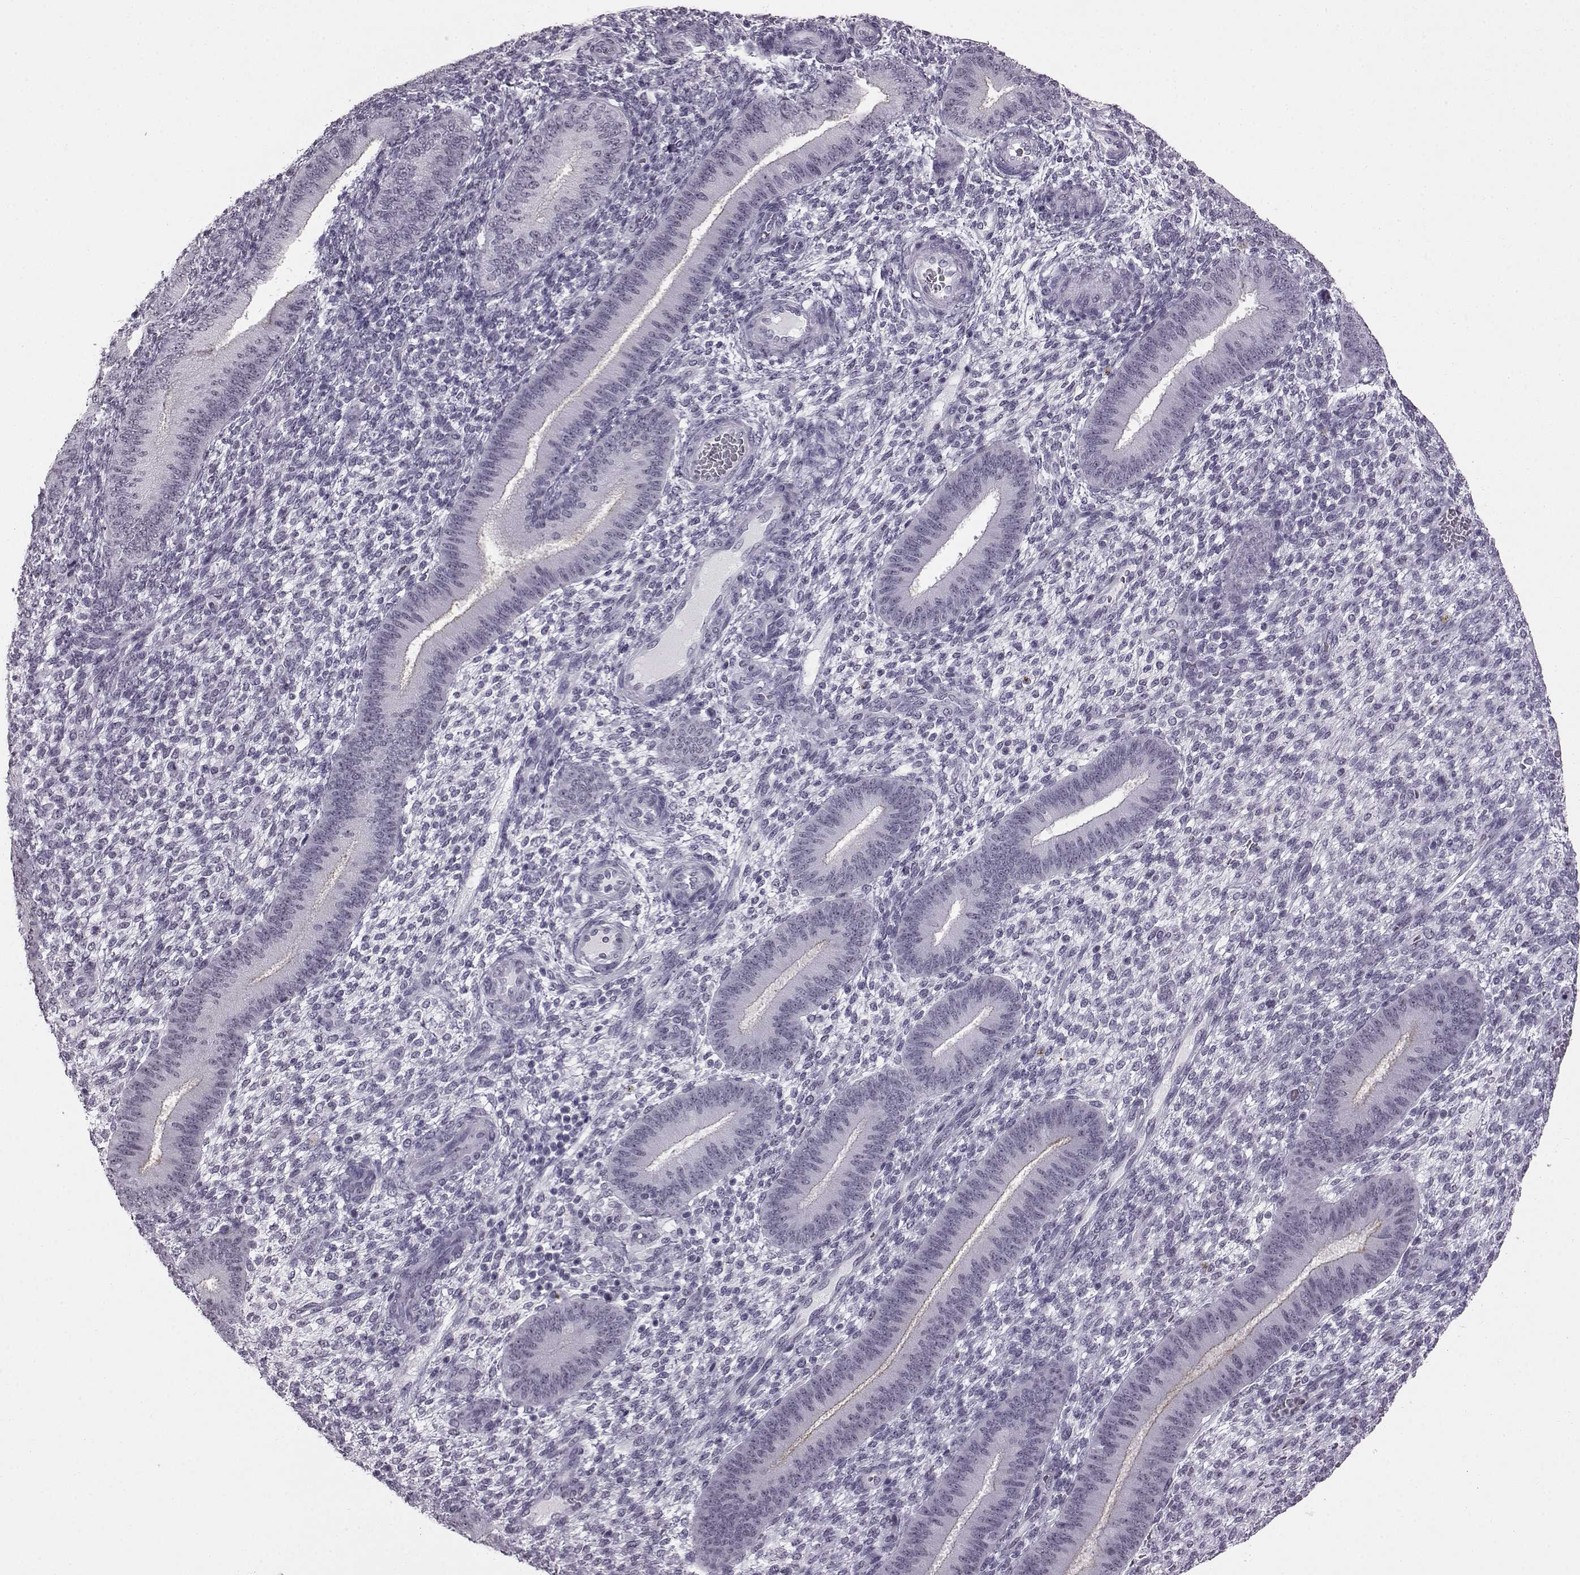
{"staining": {"intensity": "negative", "quantity": "none", "location": "none"}, "tissue": "endometrium", "cell_type": "Cells in endometrial stroma", "image_type": "normal", "snomed": [{"axis": "morphology", "description": "Normal tissue, NOS"}, {"axis": "topography", "description": "Endometrium"}], "caption": "The micrograph displays no significant expression in cells in endometrial stroma of endometrium. (DAB immunohistochemistry (IHC) with hematoxylin counter stain).", "gene": "ADGRG2", "patient": {"sex": "female", "age": 39}}